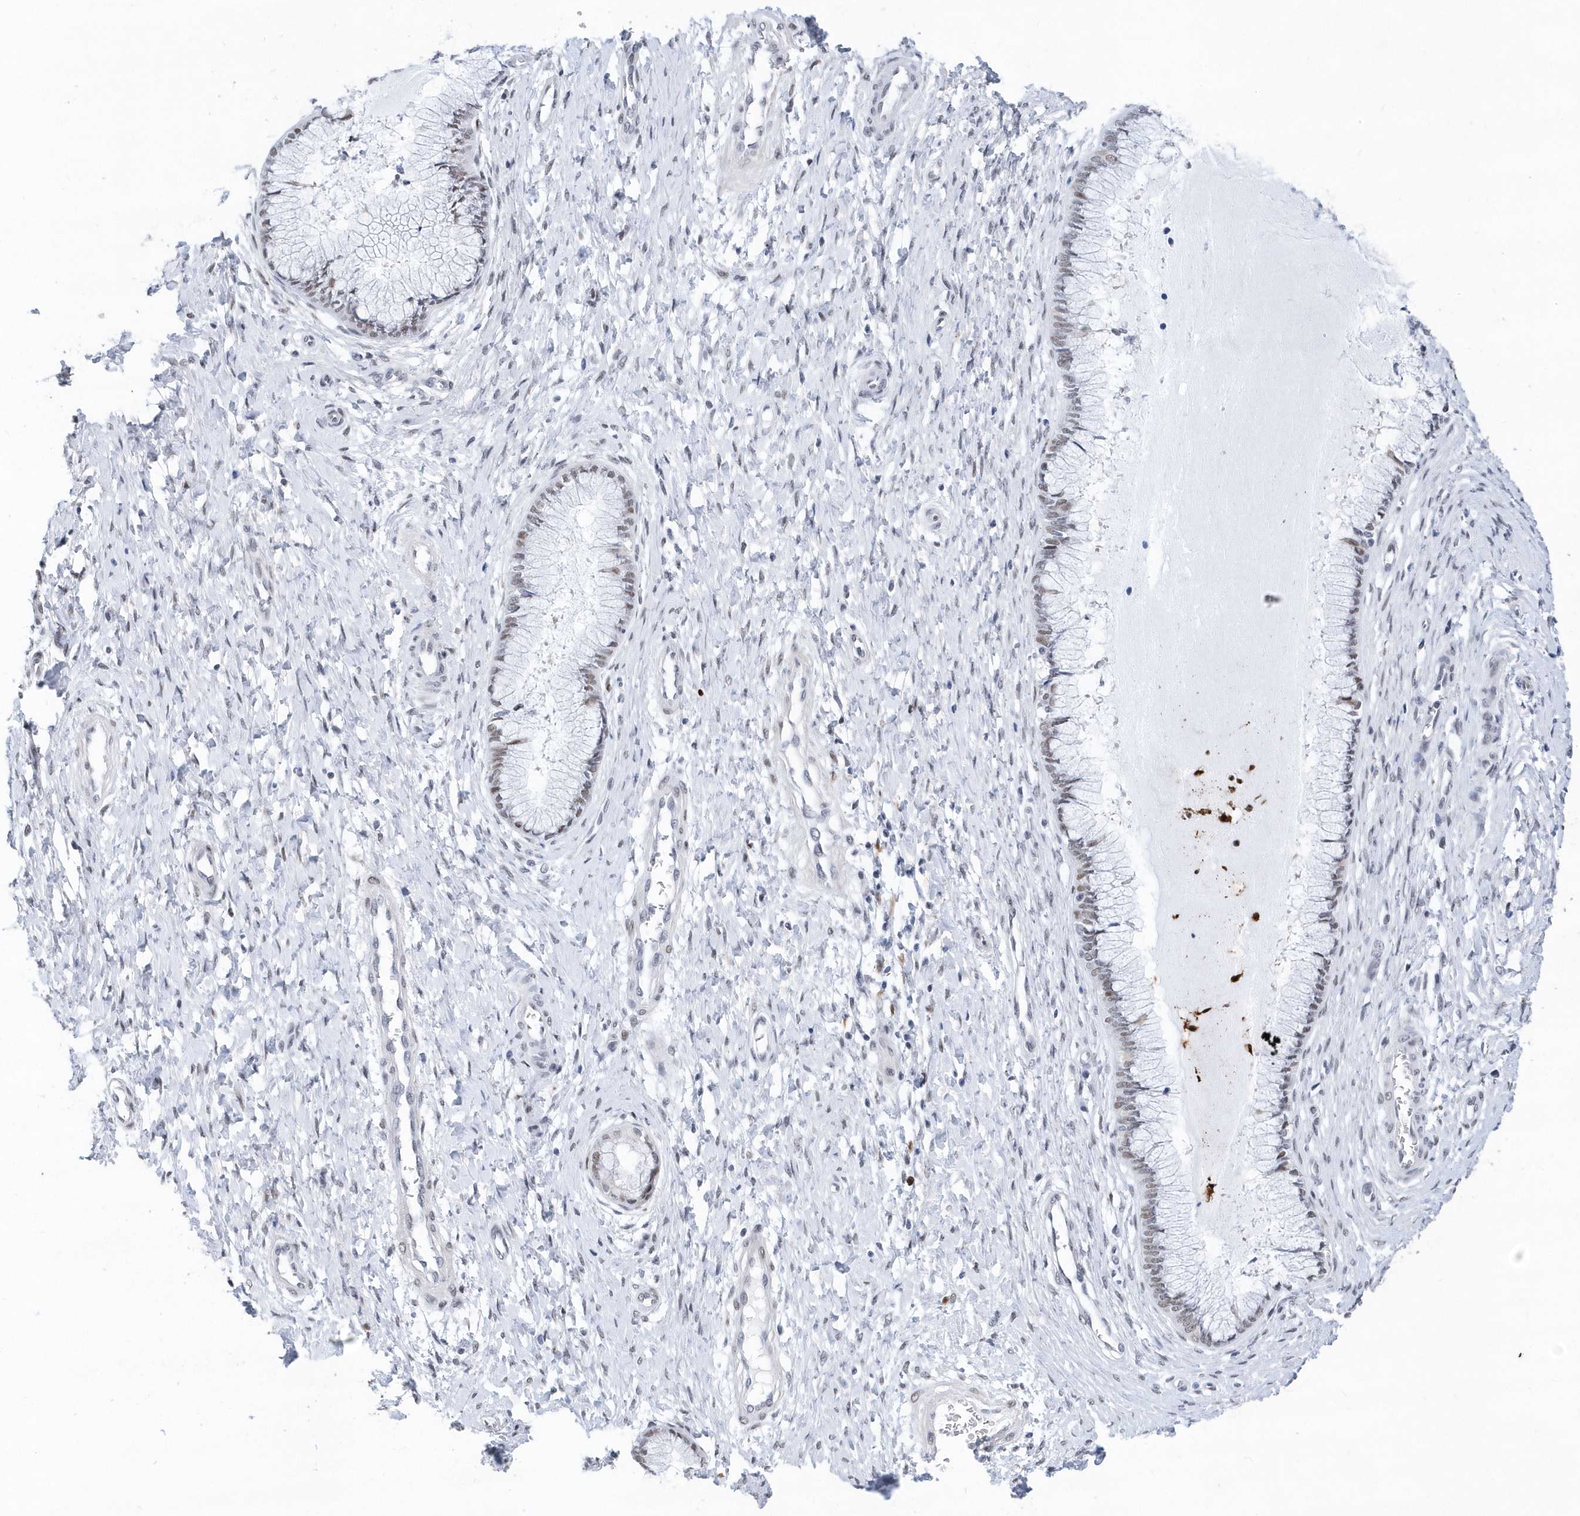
{"staining": {"intensity": "weak", "quantity": "<25%", "location": "nuclear"}, "tissue": "cervix", "cell_type": "Glandular cells", "image_type": "normal", "snomed": [{"axis": "morphology", "description": "Normal tissue, NOS"}, {"axis": "topography", "description": "Cervix"}], "caption": "This is a image of IHC staining of benign cervix, which shows no staining in glandular cells. The staining was performed using DAB (3,3'-diaminobenzidine) to visualize the protein expression in brown, while the nuclei were stained in blue with hematoxylin (Magnification: 20x).", "gene": "RPP30", "patient": {"sex": "female", "age": 55}}